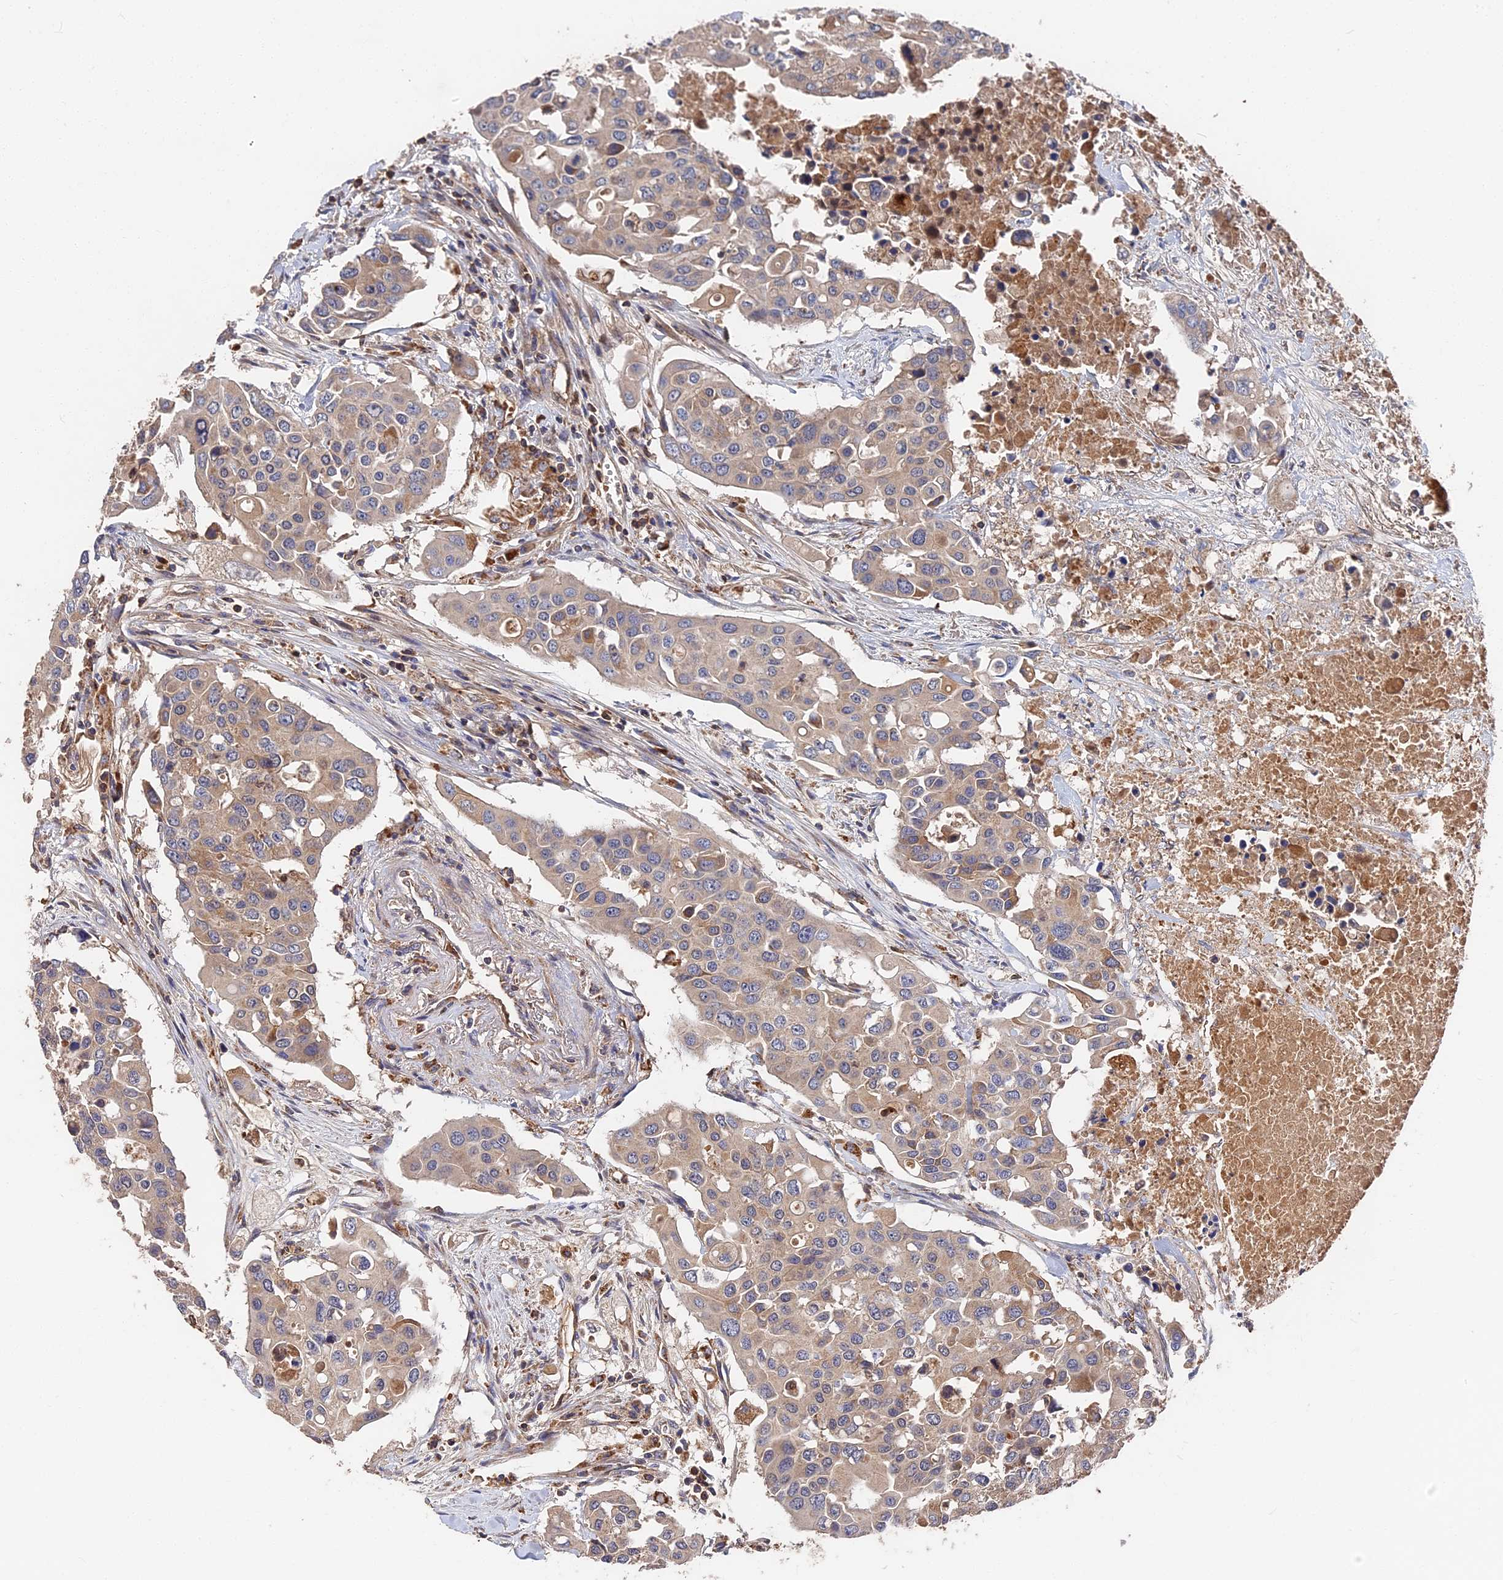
{"staining": {"intensity": "weak", "quantity": "<25%", "location": "cytoplasmic/membranous"}, "tissue": "colorectal cancer", "cell_type": "Tumor cells", "image_type": "cancer", "snomed": [{"axis": "morphology", "description": "Adenocarcinoma, NOS"}, {"axis": "topography", "description": "Colon"}], "caption": "Micrograph shows no protein positivity in tumor cells of colorectal adenocarcinoma tissue.", "gene": "DHRS11", "patient": {"sex": "male", "age": 77}}